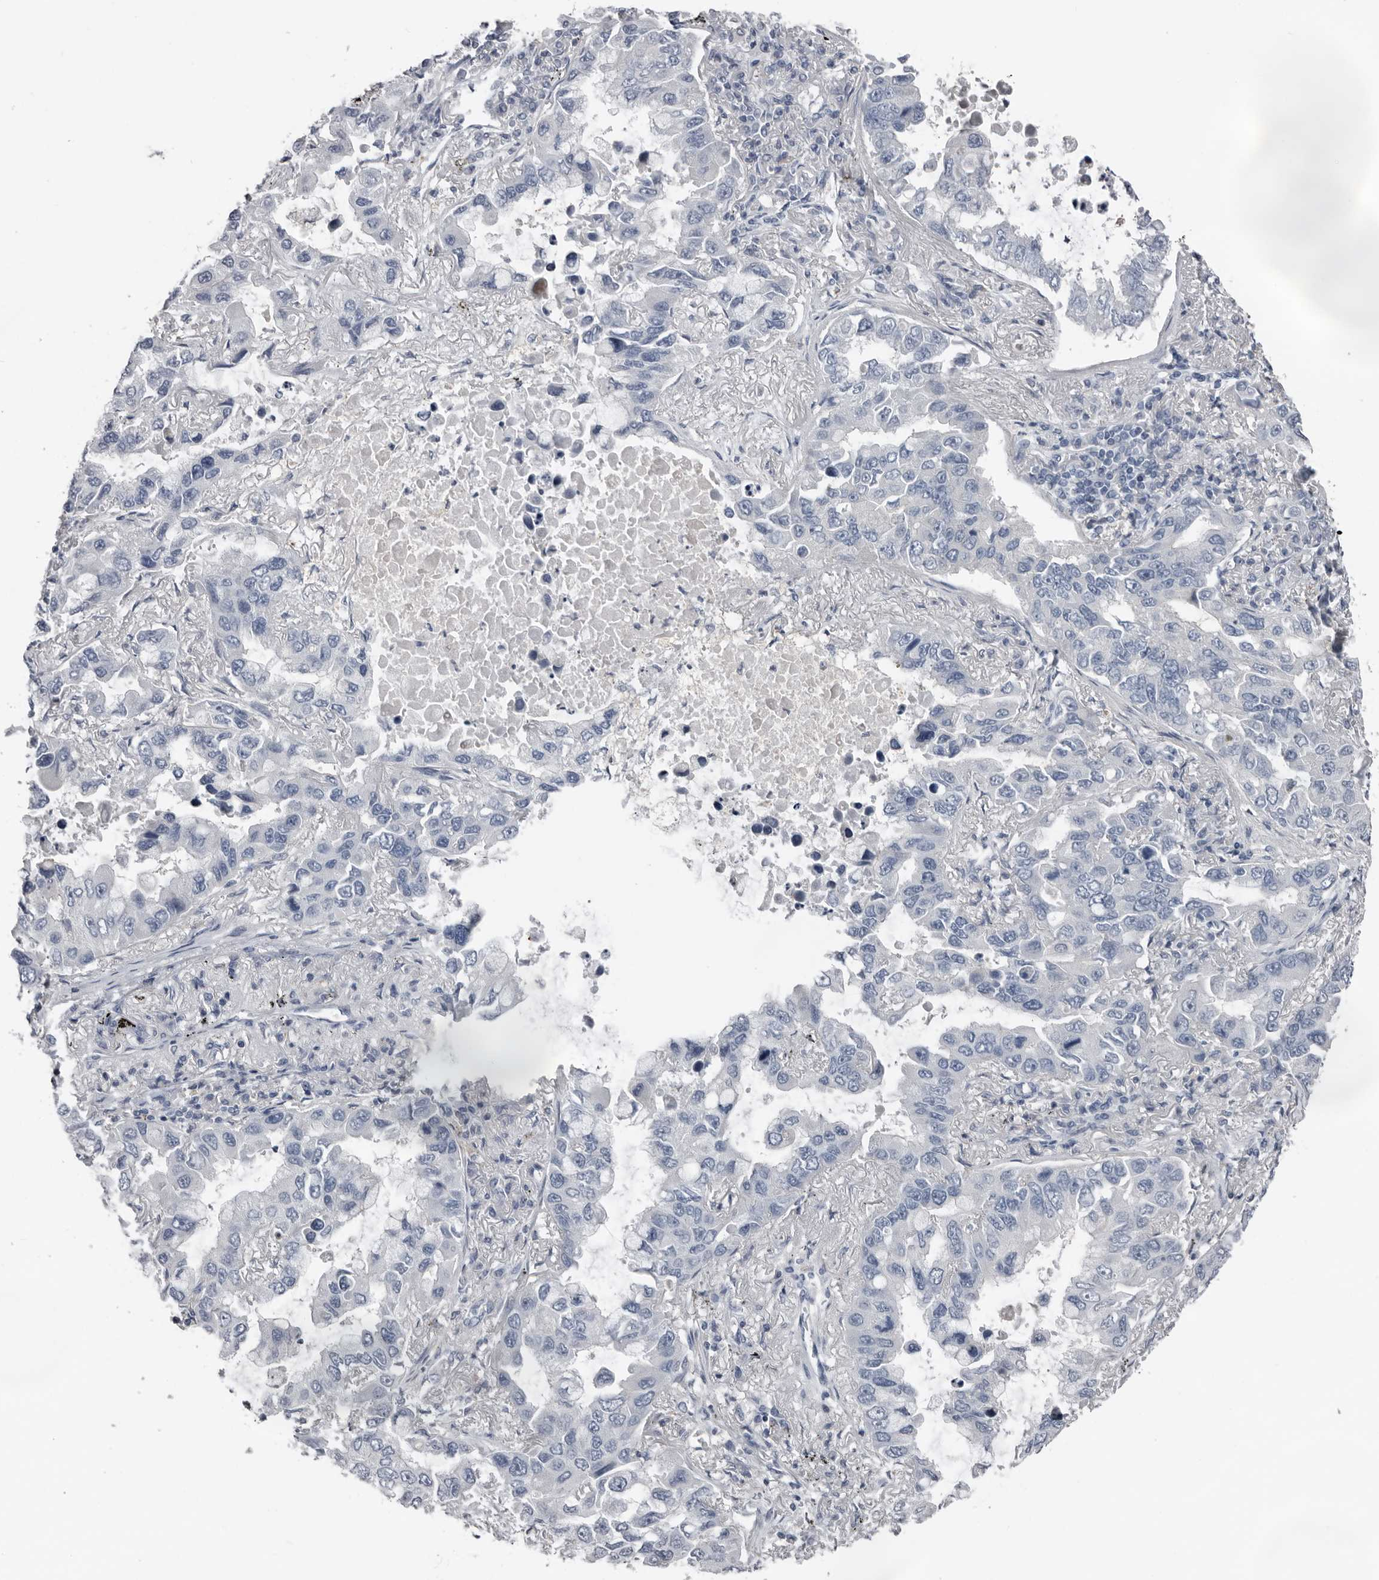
{"staining": {"intensity": "negative", "quantity": "none", "location": "none"}, "tissue": "lung cancer", "cell_type": "Tumor cells", "image_type": "cancer", "snomed": [{"axis": "morphology", "description": "Adenocarcinoma, NOS"}, {"axis": "topography", "description": "Lung"}], "caption": "Immunohistochemistry (IHC) image of neoplastic tissue: human lung cancer stained with DAB exhibits no significant protein staining in tumor cells. (DAB IHC with hematoxylin counter stain).", "gene": "FABP7", "patient": {"sex": "male", "age": 64}}